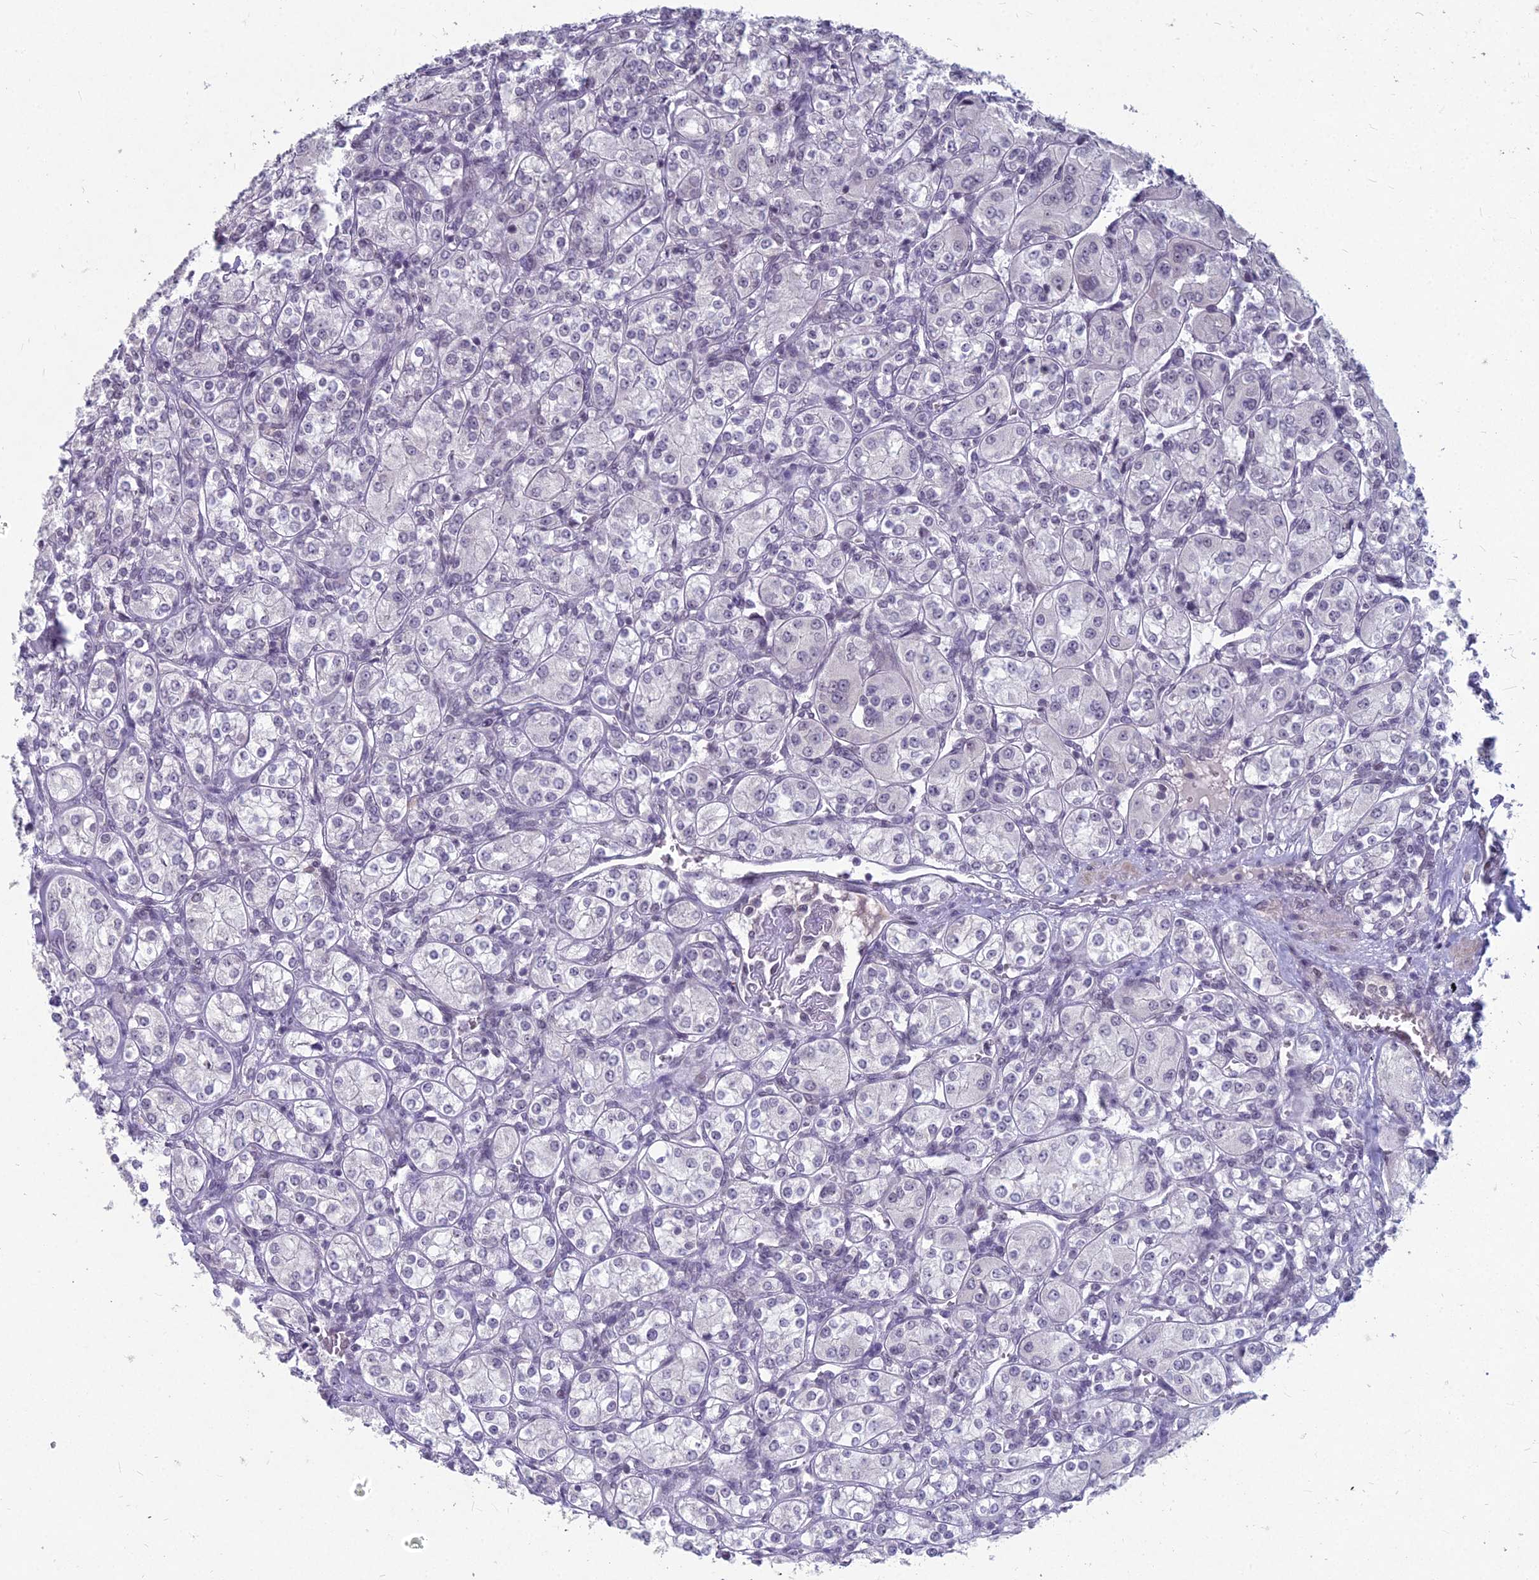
{"staining": {"intensity": "negative", "quantity": "none", "location": "none"}, "tissue": "renal cancer", "cell_type": "Tumor cells", "image_type": "cancer", "snomed": [{"axis": "morphology", "description": "Adenocarcinoma, NOS"}, {"axis": "topography", "description": "Kidney"}], "caption": "An immunohistochemistry photomicrograph of renal adenocarcinoma is shown. There is no staining in tumor cells of renal adenocarcinoma. Nuclei are stained in blue.", "gene": "KAT7", "patient": {"sex": "male", "age": 77}}